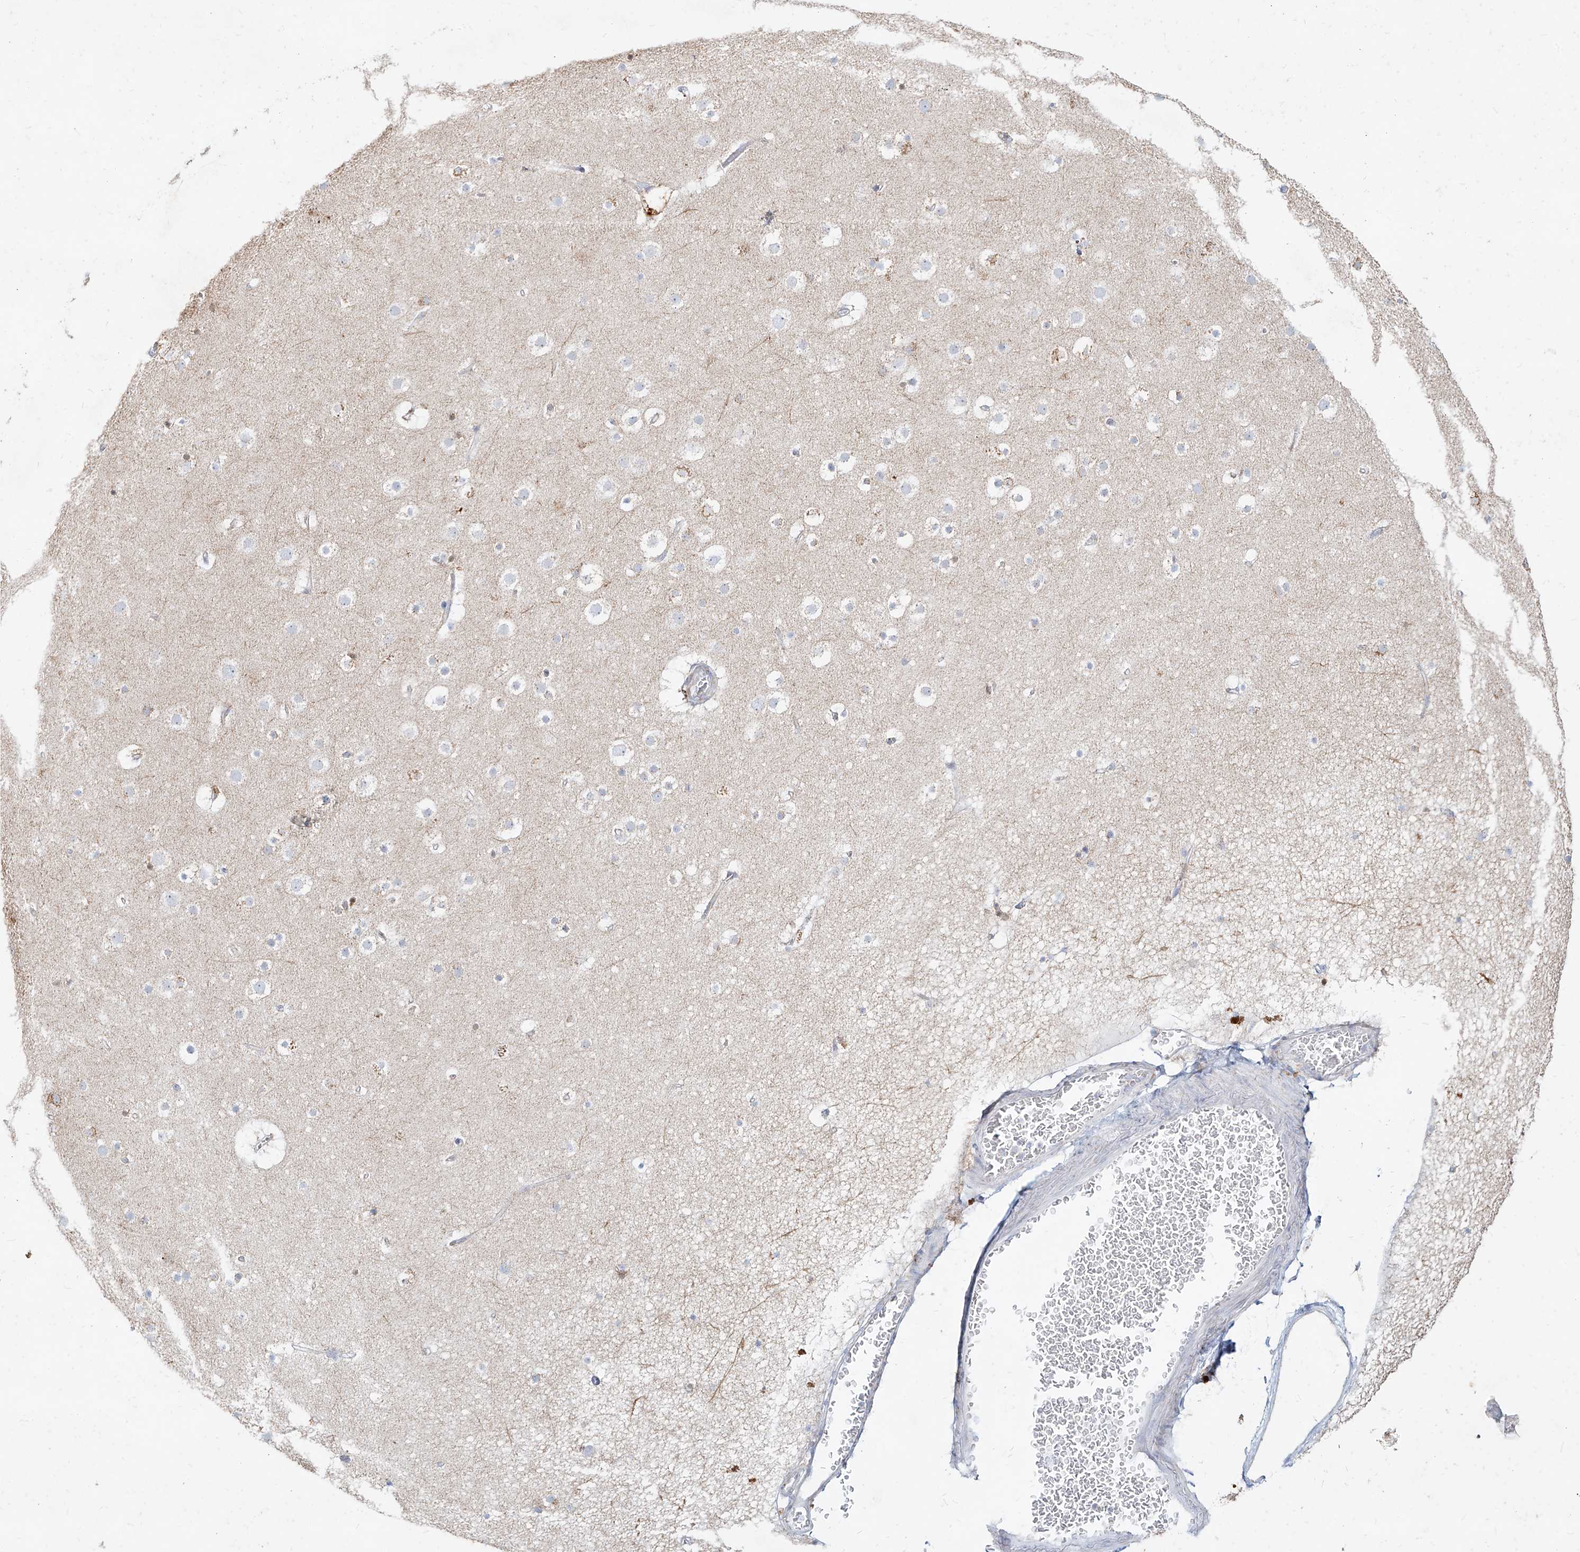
{"staining": {"intensity": "moderate", "quantity": "<25%", "location": "cytoplasmic/membranous"}, "tissue": "cerebral cortex", "cell_type": "Endothelial cells", "image_type": "normal", "snomed": [{"axis": "morphology", "description": "Normal tissue, NOS"}, {"axis": "topography", "description": "Cerebral cortex"}], "caption": "IHC of normal human cerebral cortex shows low levels of moderate cytoplasmic/membranous staining in approximately <25% of endothelial cells. (DAB (3,3'-diaminobenzidine) IHC, brown staining for protein, blue staining for nuclei).", "gene": "MTX2", "patient": {"sex": "male", "age": 57}}